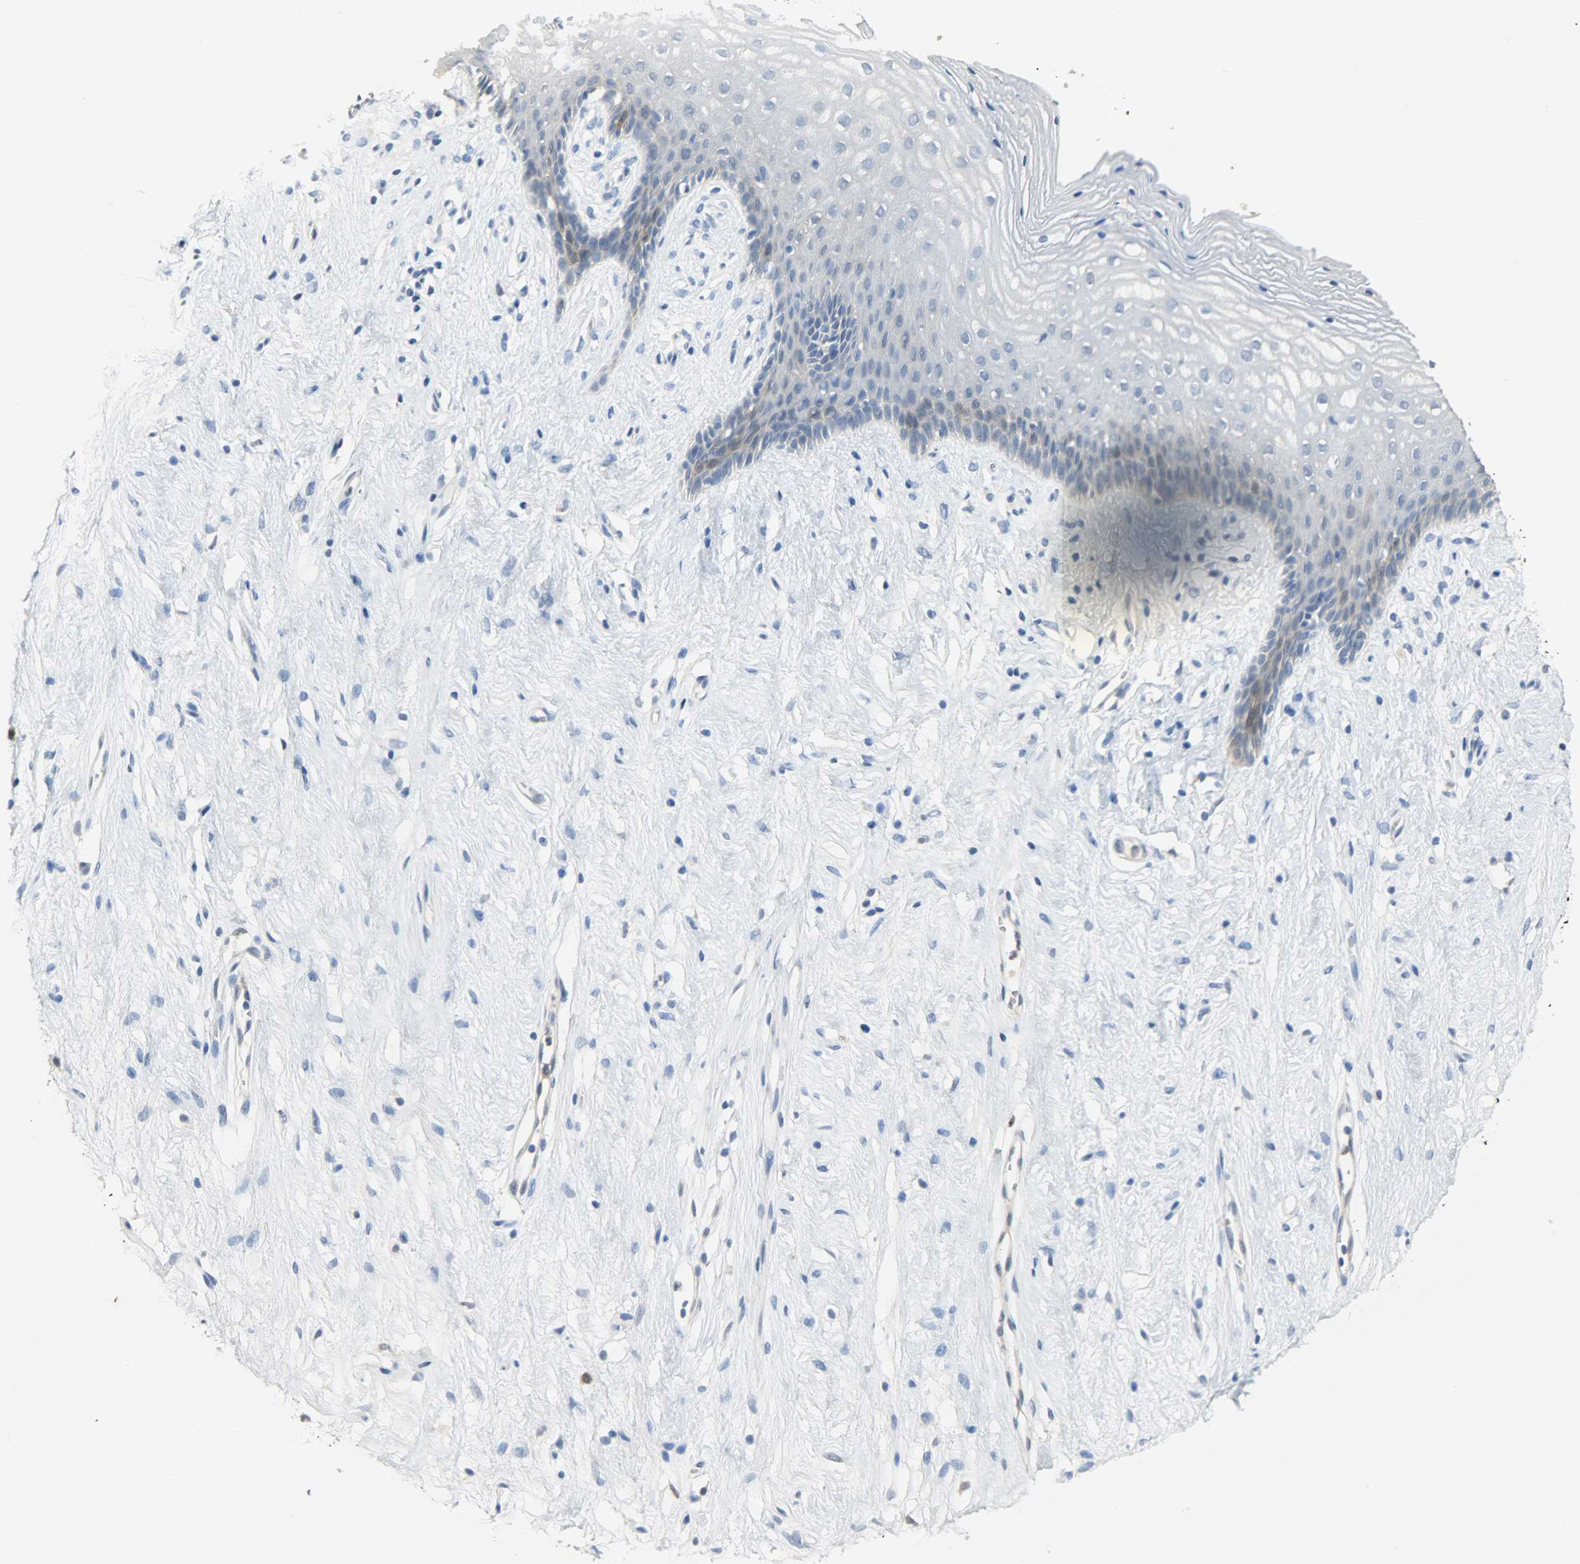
{"staining": {"intensity": "moderate", "quantity": "<25%", "location": "cytoplasmic/membranous,nuclear"}, "tissue": "vagina", "cell_type": "Squamous epithelial cells", "image_type": "normal", "snomed": [{"axis": "morphology", "description": "Normal tissue, NOS"}, {"axis": "topography", "description": "Vagina"}], "caption": "Protein staining by immunohistochemistry reveals moderate cytoplasmic/membranous,nuclear expression in approximately <25% of squamous epithelial cells in normal vagina.", "gene": "EIF4EBP1", "patient": {"sex": "female", "age": 44}}